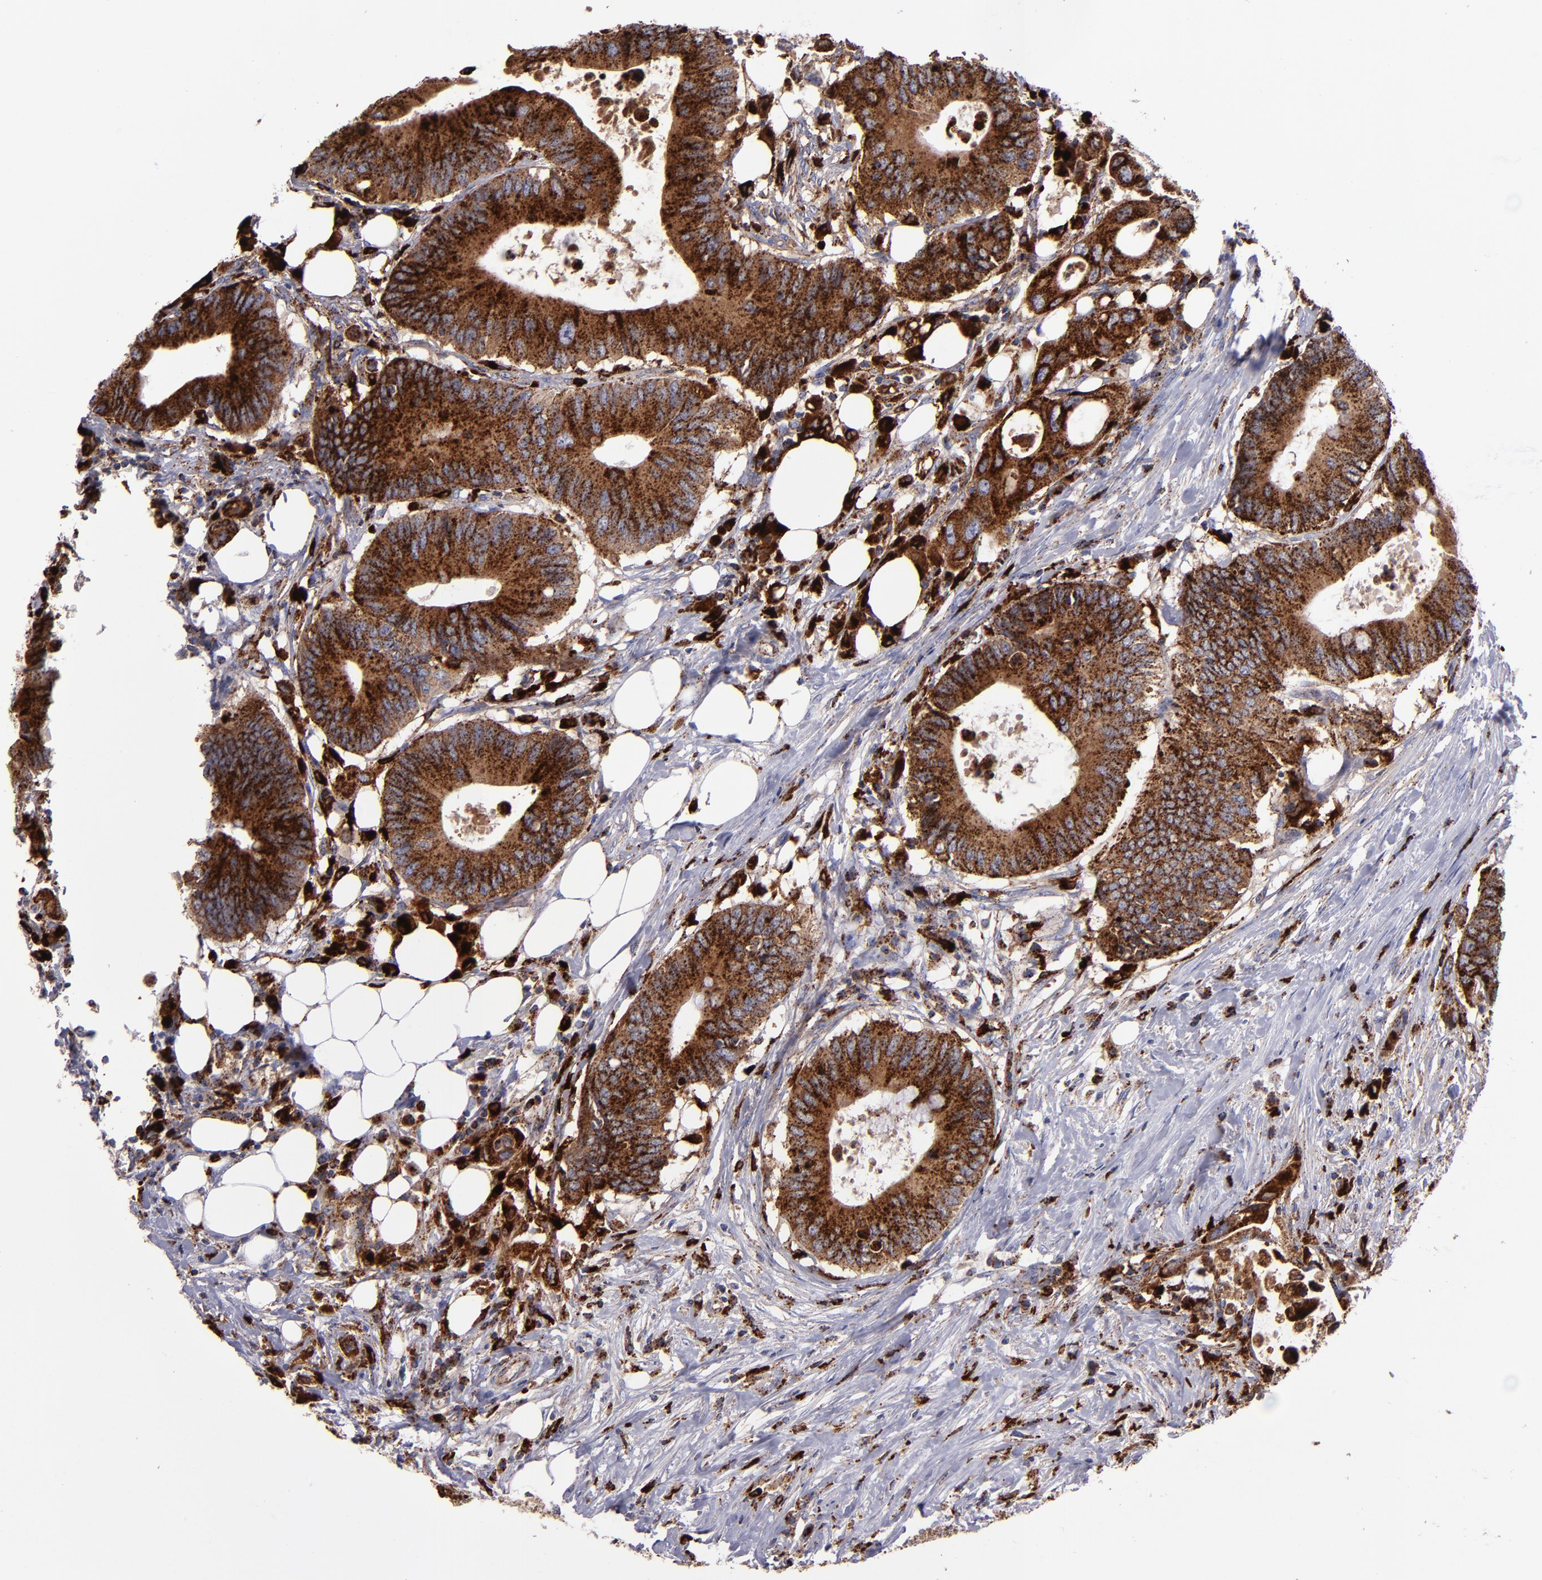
{"staining": {"intensity": "strong", "quantity": ">75%", "location": "cytoplasmic/membranous"}, "tissue": "colorectal cancer", "cell_type": "Tumor cells", "image_type": "cancer", "snomed": [{"axis": "morphology", "description": "Adenocarcinoma, NOS"}, {"axis": "topography", "description": "Colon"}], "caption": "This image reveals IHC staining of human adenocarcinoma (colorectal), with high strong cytoplasmic/membranous staining in about >75% of tumor cells.", "gene": "CTSS", "patient": {"sex": "male", "age": 71}}